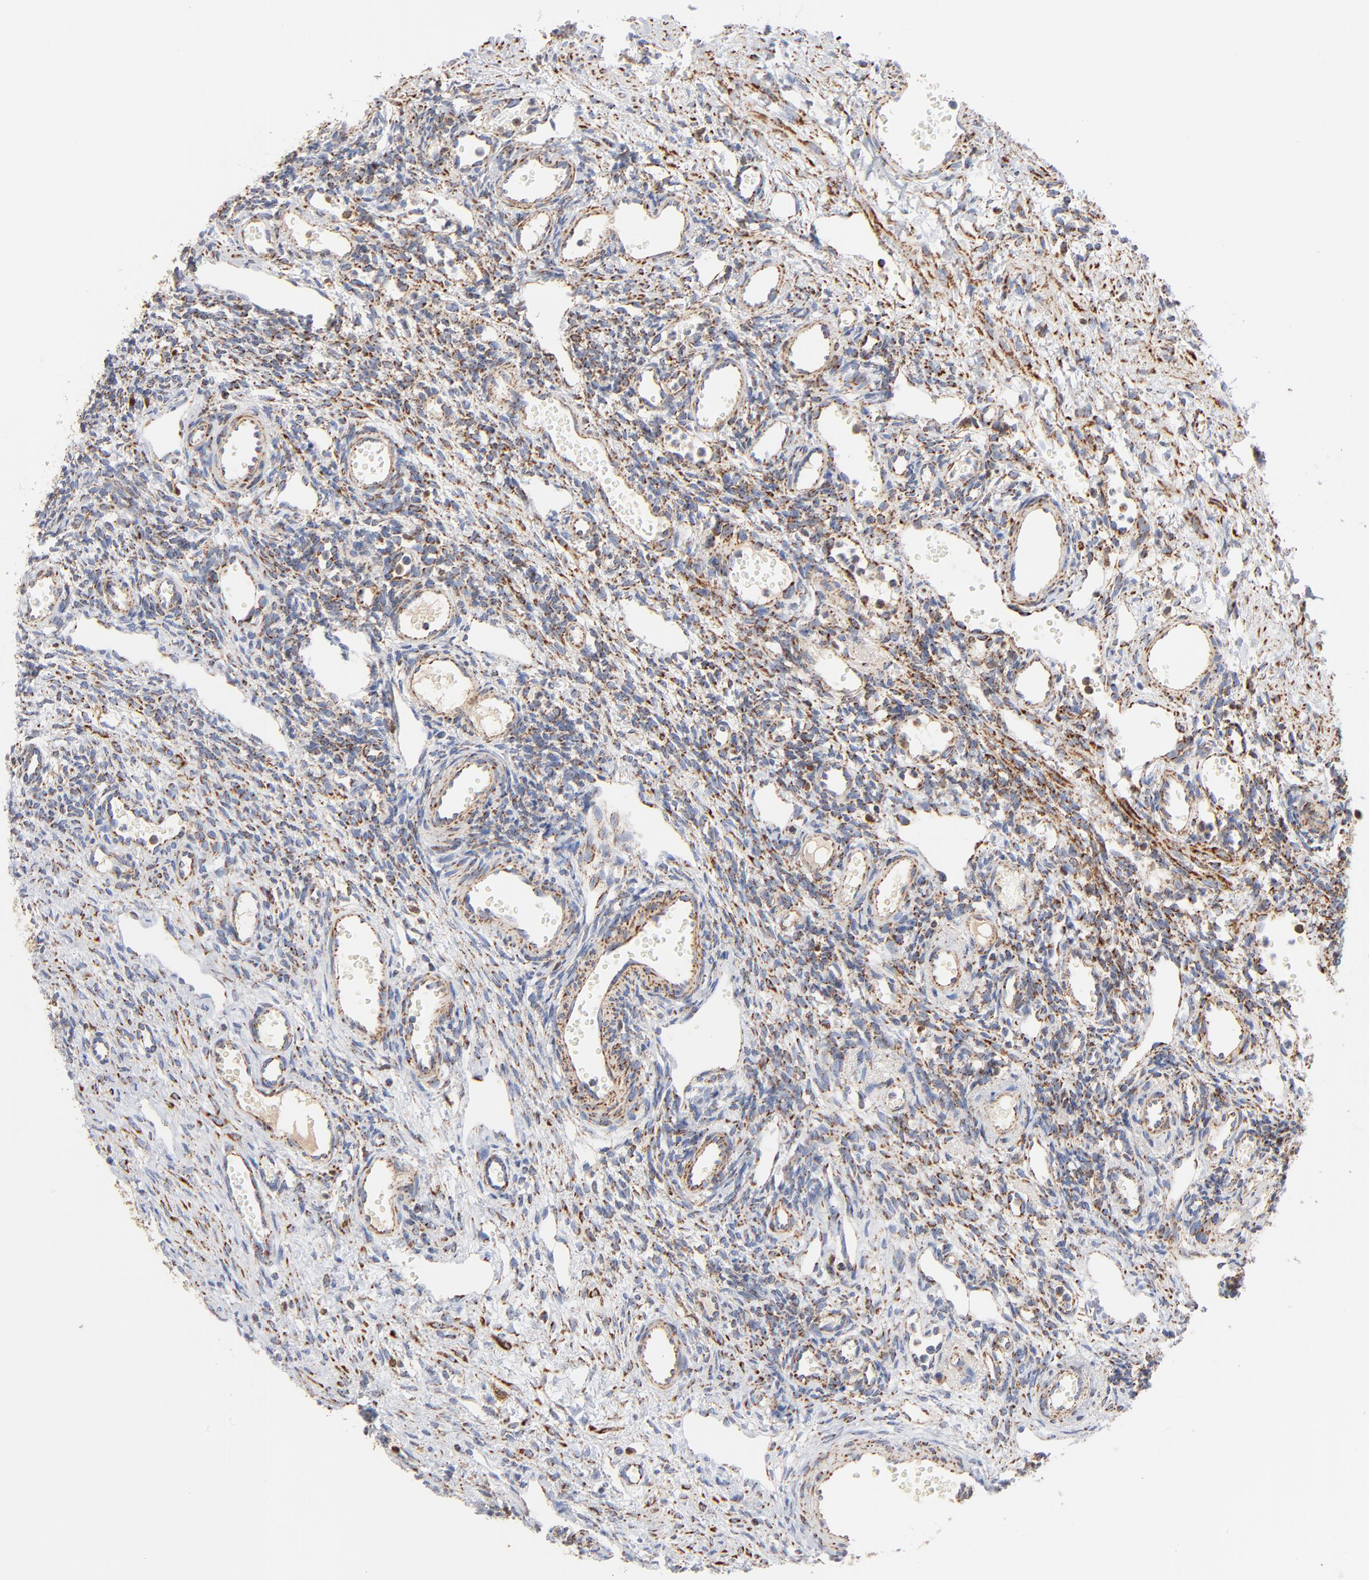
{"staining": {"intensity": "strong", "quantity": ">75%", "location": "cytoplasmic/membranous"}, "tissue": "ovary", "cell_type": "Ovarian stroma cells", "image_type": "normal", "snomed": [{"axis": "morphology", "description": "Normal tissue, NOS"}, {"axis": "topography", "description": "Ovary"}], "caption": "Immunohistochemistry of benign ovary reveals high levels of strong cytoplasmic/membranous staining in approximately >75% of ovarian stroma cells. The protein of interest is stained brown, and the nuclei are stained in blue (DAB (3,3'-diaminobenzidine) IHC with brightfield microscopy, high magnification).", "gene": "DIABLO", "patient": {"sex": "female", "age": 33}}